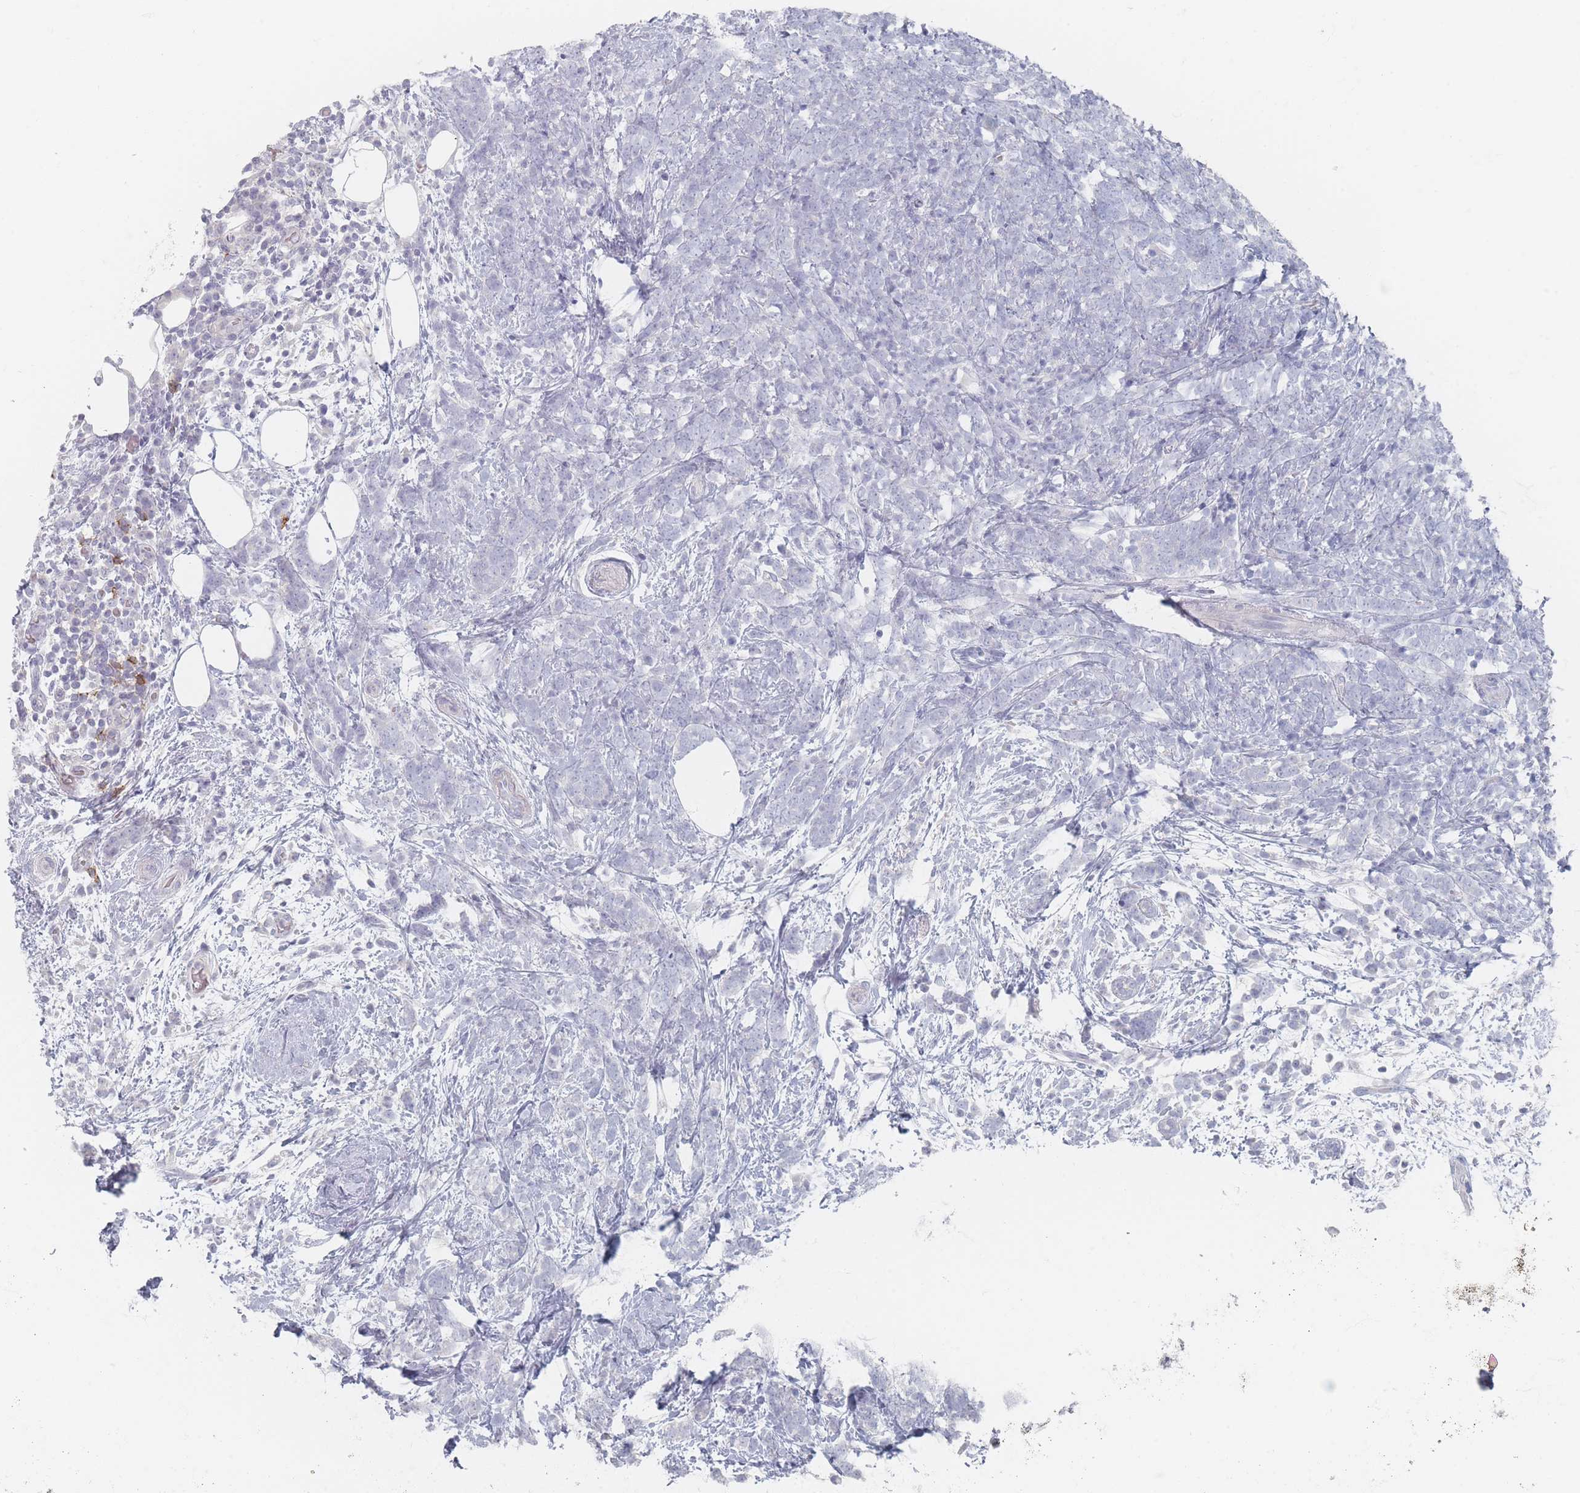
{"staining": {"intensity": "negative", "quantity": "none", "location": "none"}, "tissue": "breast cancer", "cell_type": "Tumor cells", "image_type": "cancer", "snomed": [{"axis": "morphology", "description": "Lobular carcinoma"}, {"axis": "topography", "description": "Breast"}], "caption": "Tumor cells are negative for brown protein staining in breast lobular carcinoma. The staining is performed using DAB (3,3'-diaminobenzidine) brown chromogen with nuclei counter-stained in using hematoxylin.", "gene": "CD37", "patient": {"sex": "female", "age": 58}}